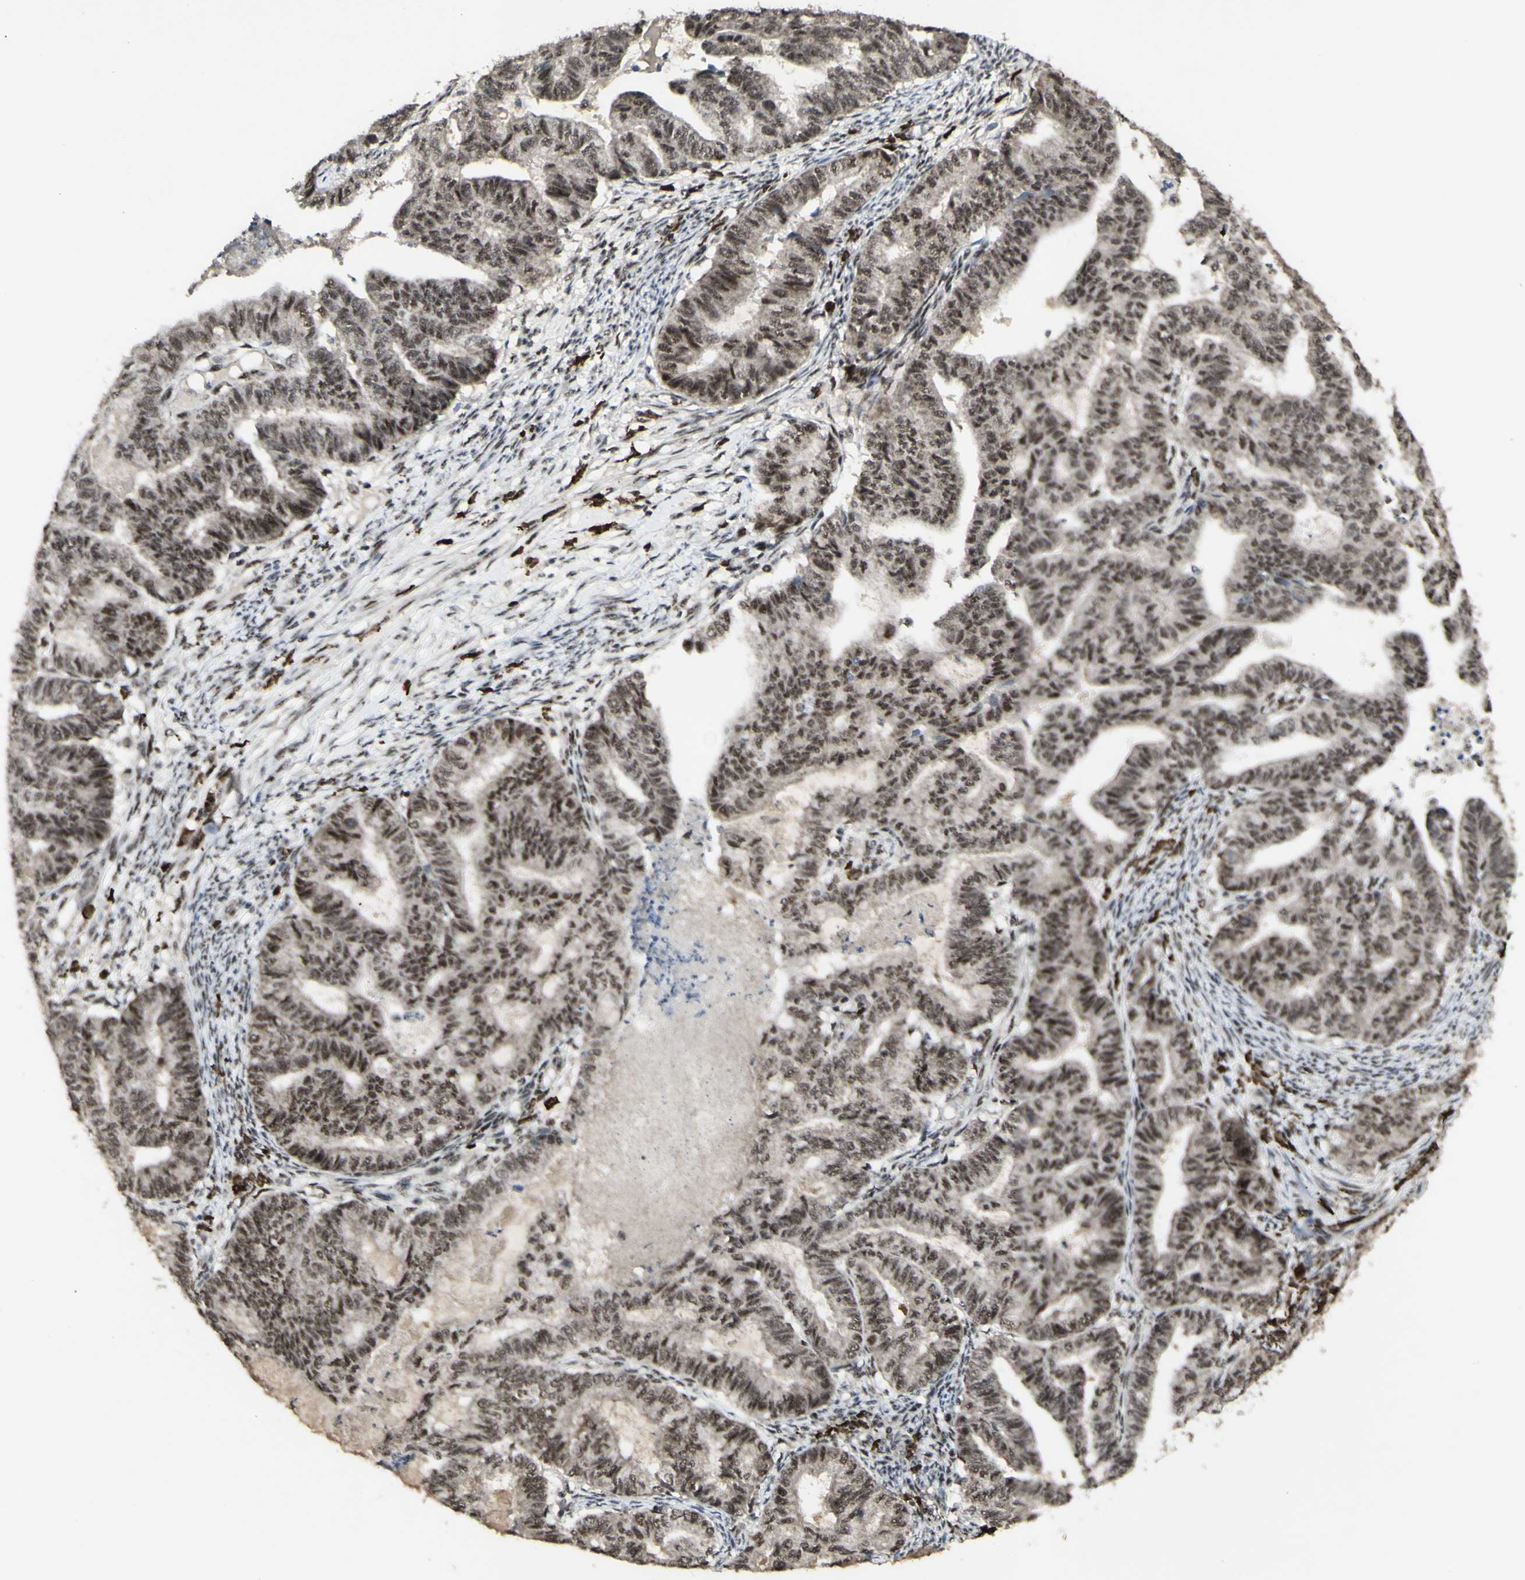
{"staining": {"intensity": "moderate", "quantity": ">75%", "location": "nuclear"}, "tissue": "endometrial cancer", "cell_type": "Tumor cells", "image_type": "cancer", "snomed": [{"axis": "morphology", "description": "Adenocarcinoma, NOS"}, {"axis": "topography", "description": "Endometrium"}], "caption": "Endometrial cancer stained for a protein (brown) reveals moderate nuclear positive expression in about >75% of tumor cells.", "gene": "CCNT1", "patient": {"sex": "female", "age": 79}}